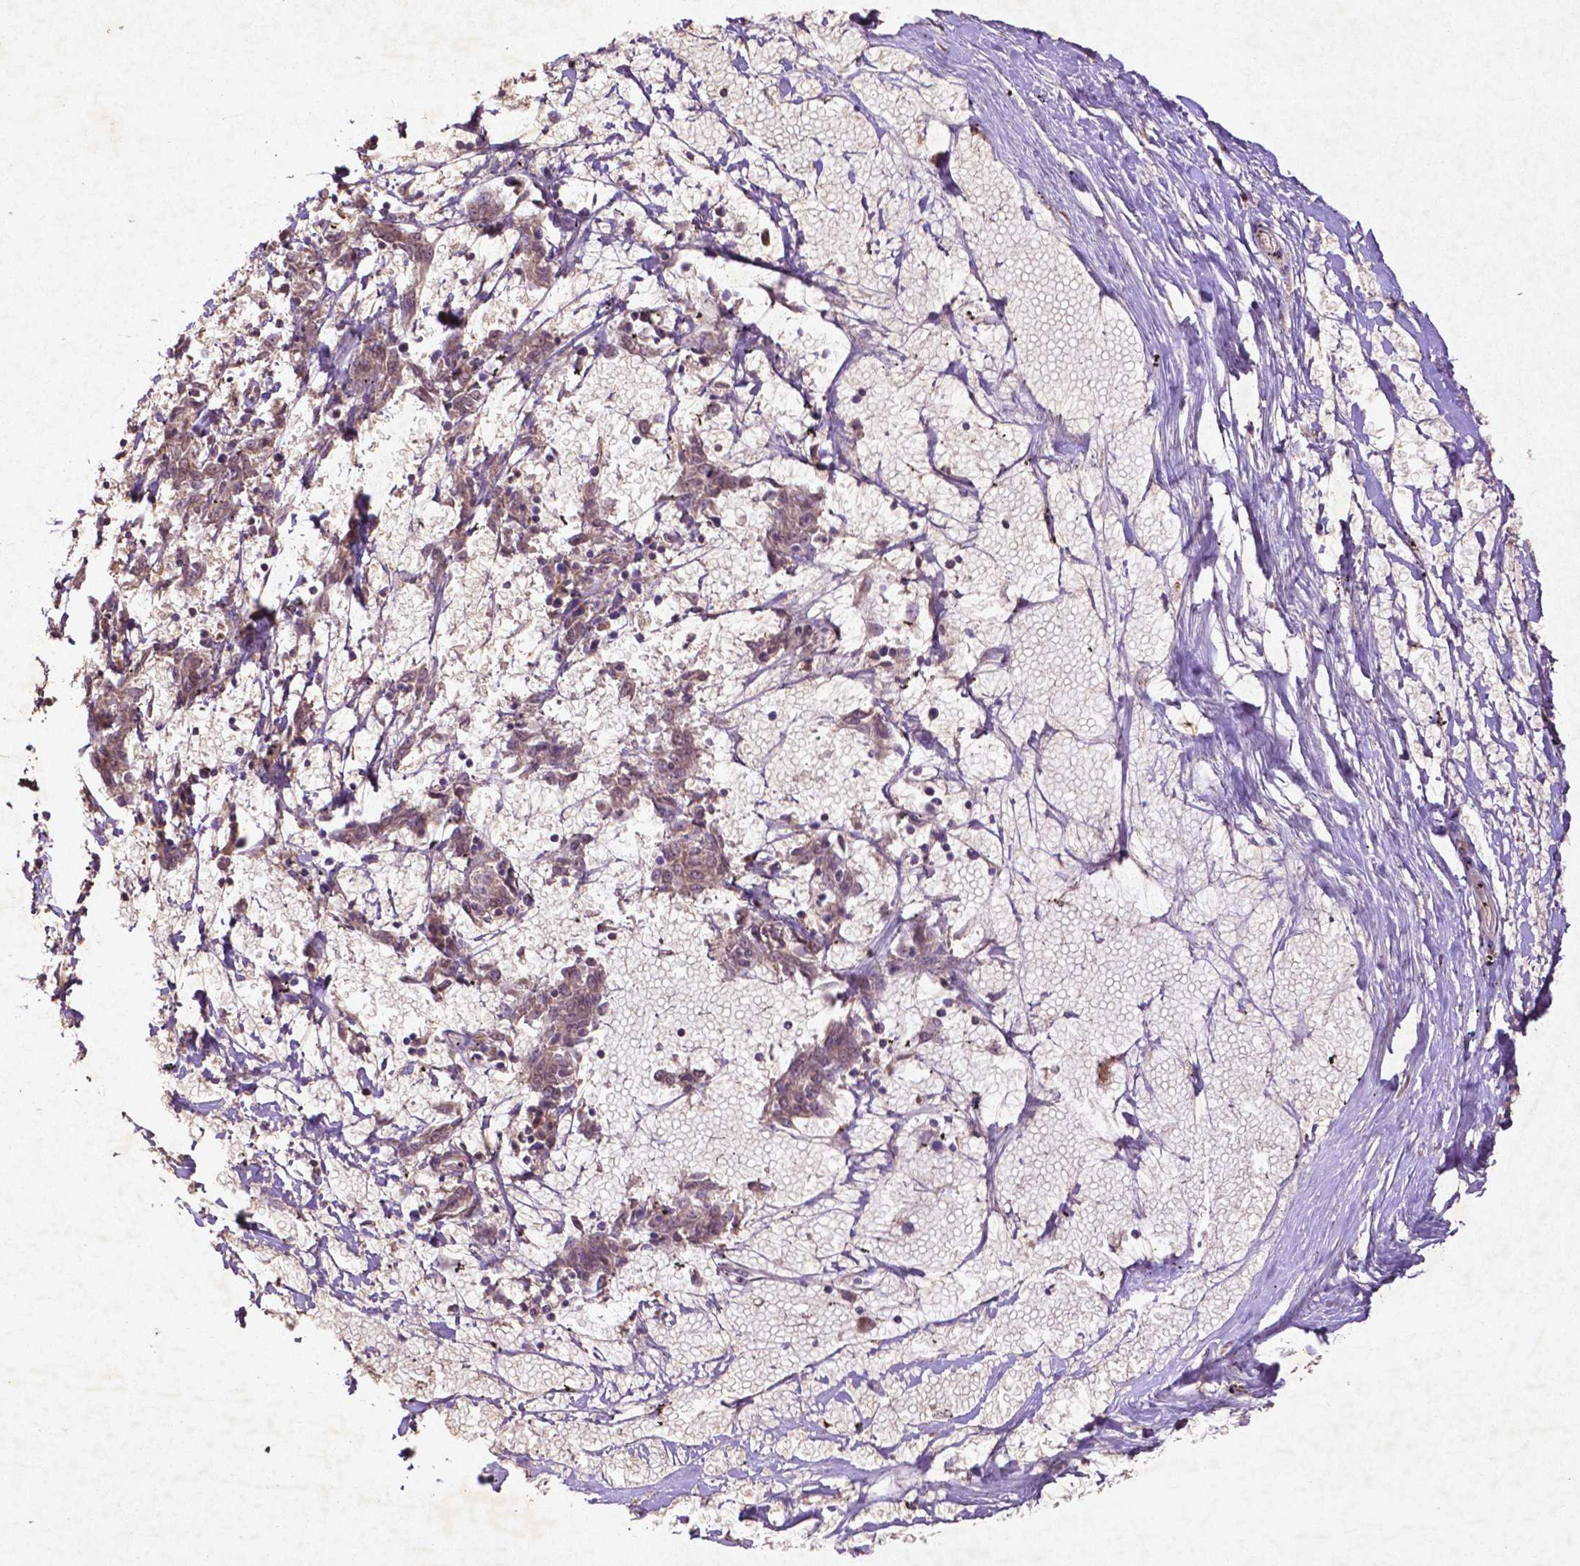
{"staining": {"intensity": "negative", "quantity": "none", "location": "none"}, "tissue": "melanoma", "cell_type": "Tumor cells", "image_type": "cancer", "snomed": [{"axis": "morphology", "description": "Malignant melanoma, NOS"}, {"axis": "topography", "description": "Skin"}], "caption": "There is no significant positivity in tumor cells of malignant melanoma.", "gene": "COQ2", "patient": {"sex": "female", "age": 72}}